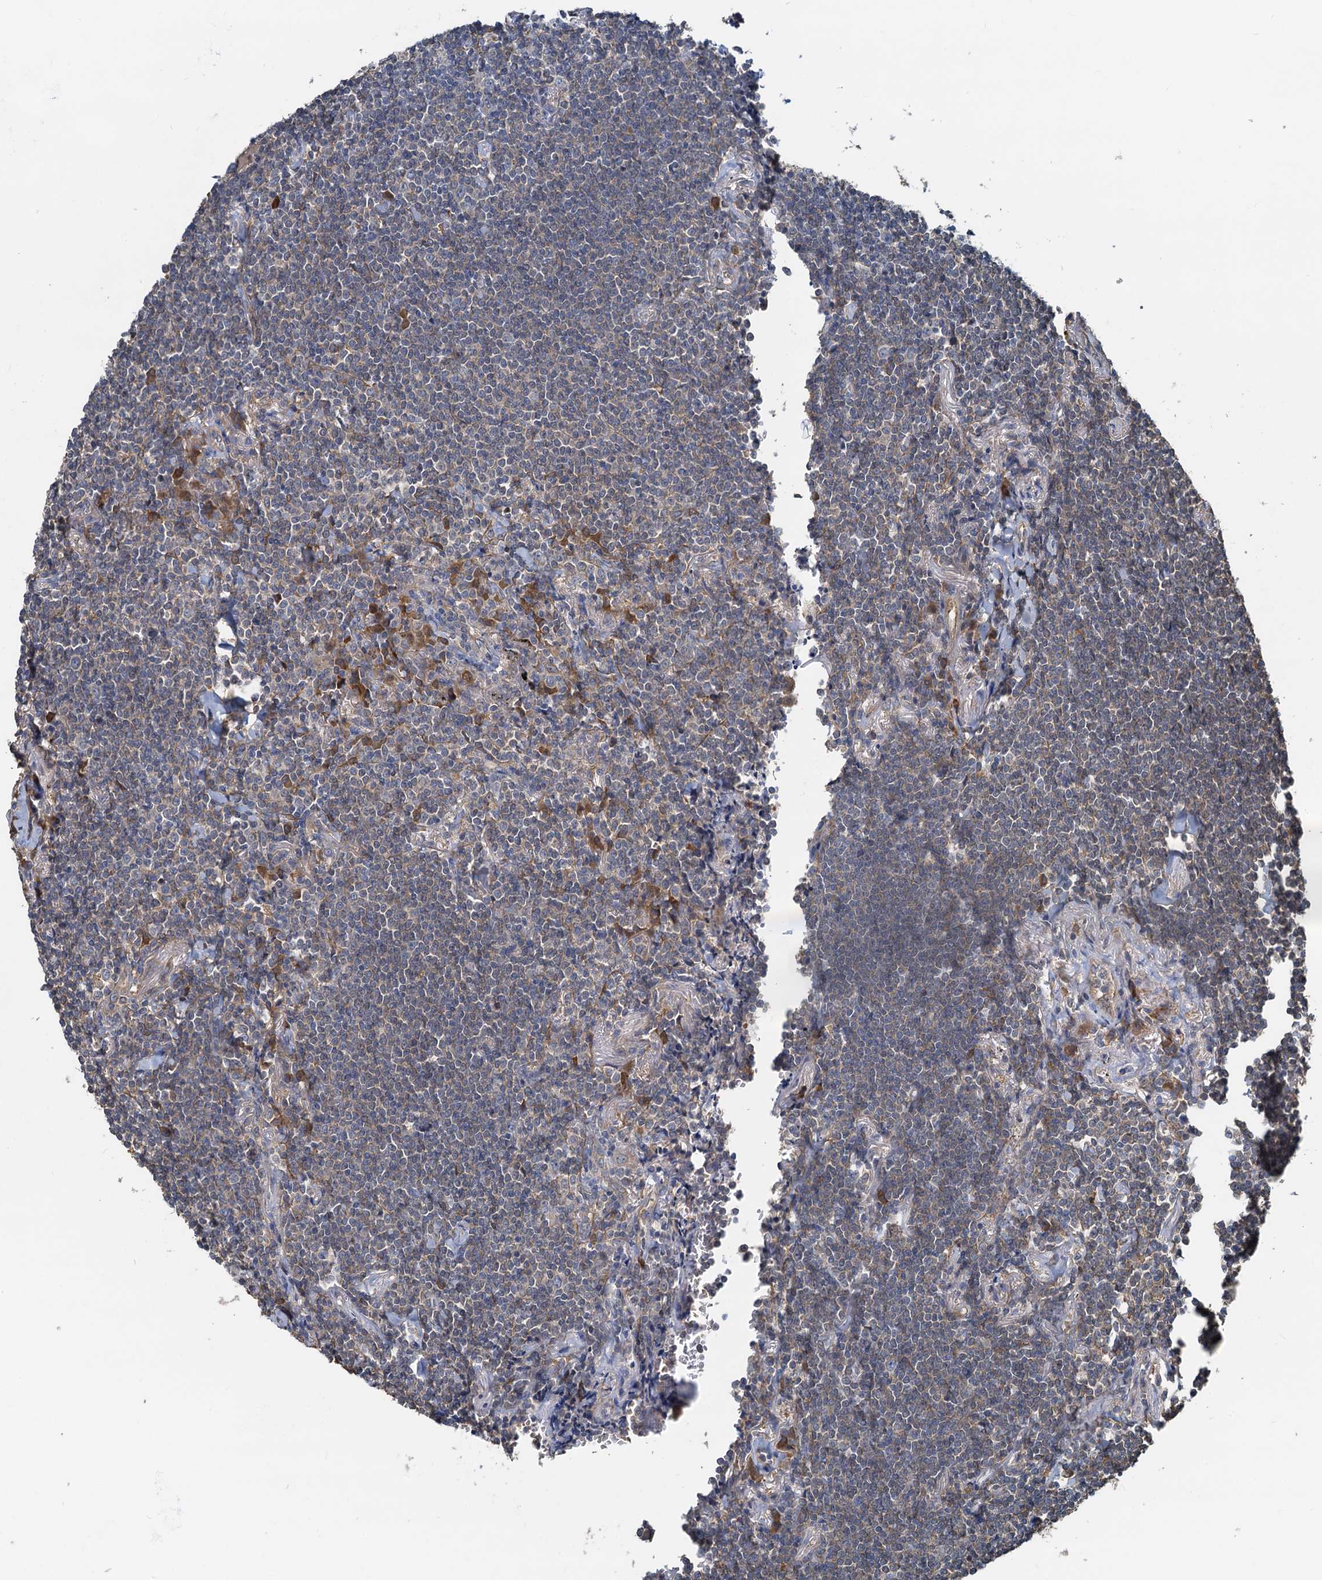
{"staining": {"intensity": "weak", "quantity": "25%-75%", "location": "cytoplasmic/membranous"}, "tissue": "lymphoma", "cell_type": "Tumor cells", "image_type": "cancer", "snomed": [{"axis": "morphology", "description": "Malignant lymphoma, non-Hodgkin's type, Low grade"}, {"axis": "topography", "description": "Lung"}], "caption": "Low-grade malignant lymphoma, non-Hodgkin's type stained with a brown dye shows weak cytoplasmic/membranous positive staining in about 25%-75% of tumor cells.", "gene": "HYI", "patient": {"sex": "female", "age": 71}}